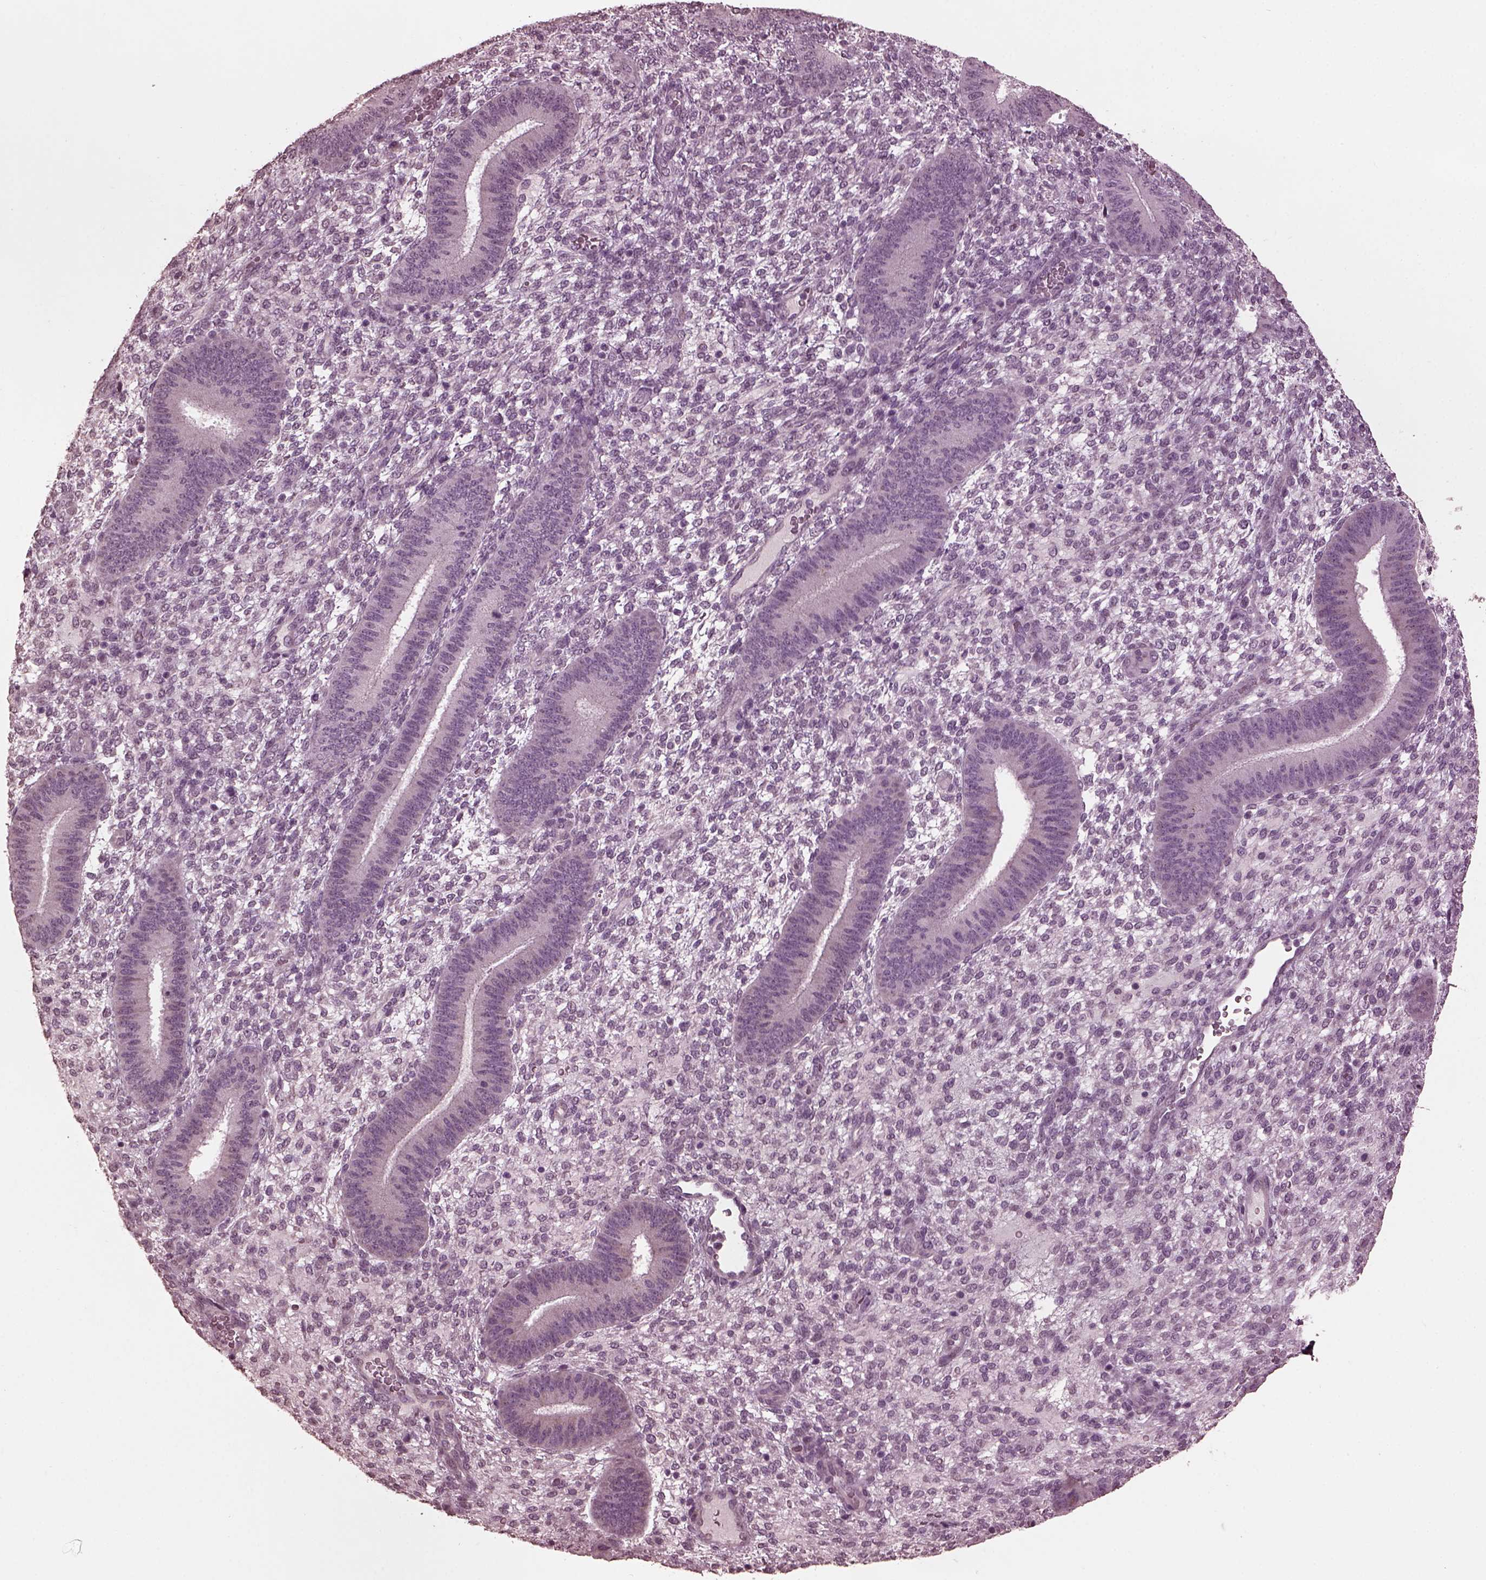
{"staining": {"intensity": "negative", "quantity": "none", "location": "none"}, "tissue": "endometrium", "cell_type": "Cells in endometrial stroma", "image_type": "normal", "snomed": [{"axis": "morphology", "description": "Normal tissue, NOS"}, {"axis": "topography", "description": "Endometrium"}], "caption": "Immunohistochemistry (IHC) histopathology image of normal endometrium stained for a protein (brown), which shows no staining in cells in endometrial stroma. The staining was performed using DAB to visualize the protein expression in brown, while the nuclei were stained in blue with hematoxylin (Magnification: 20x).", "gene": "IL18RAP", "patient": {"sex": "female", "age": 39}}